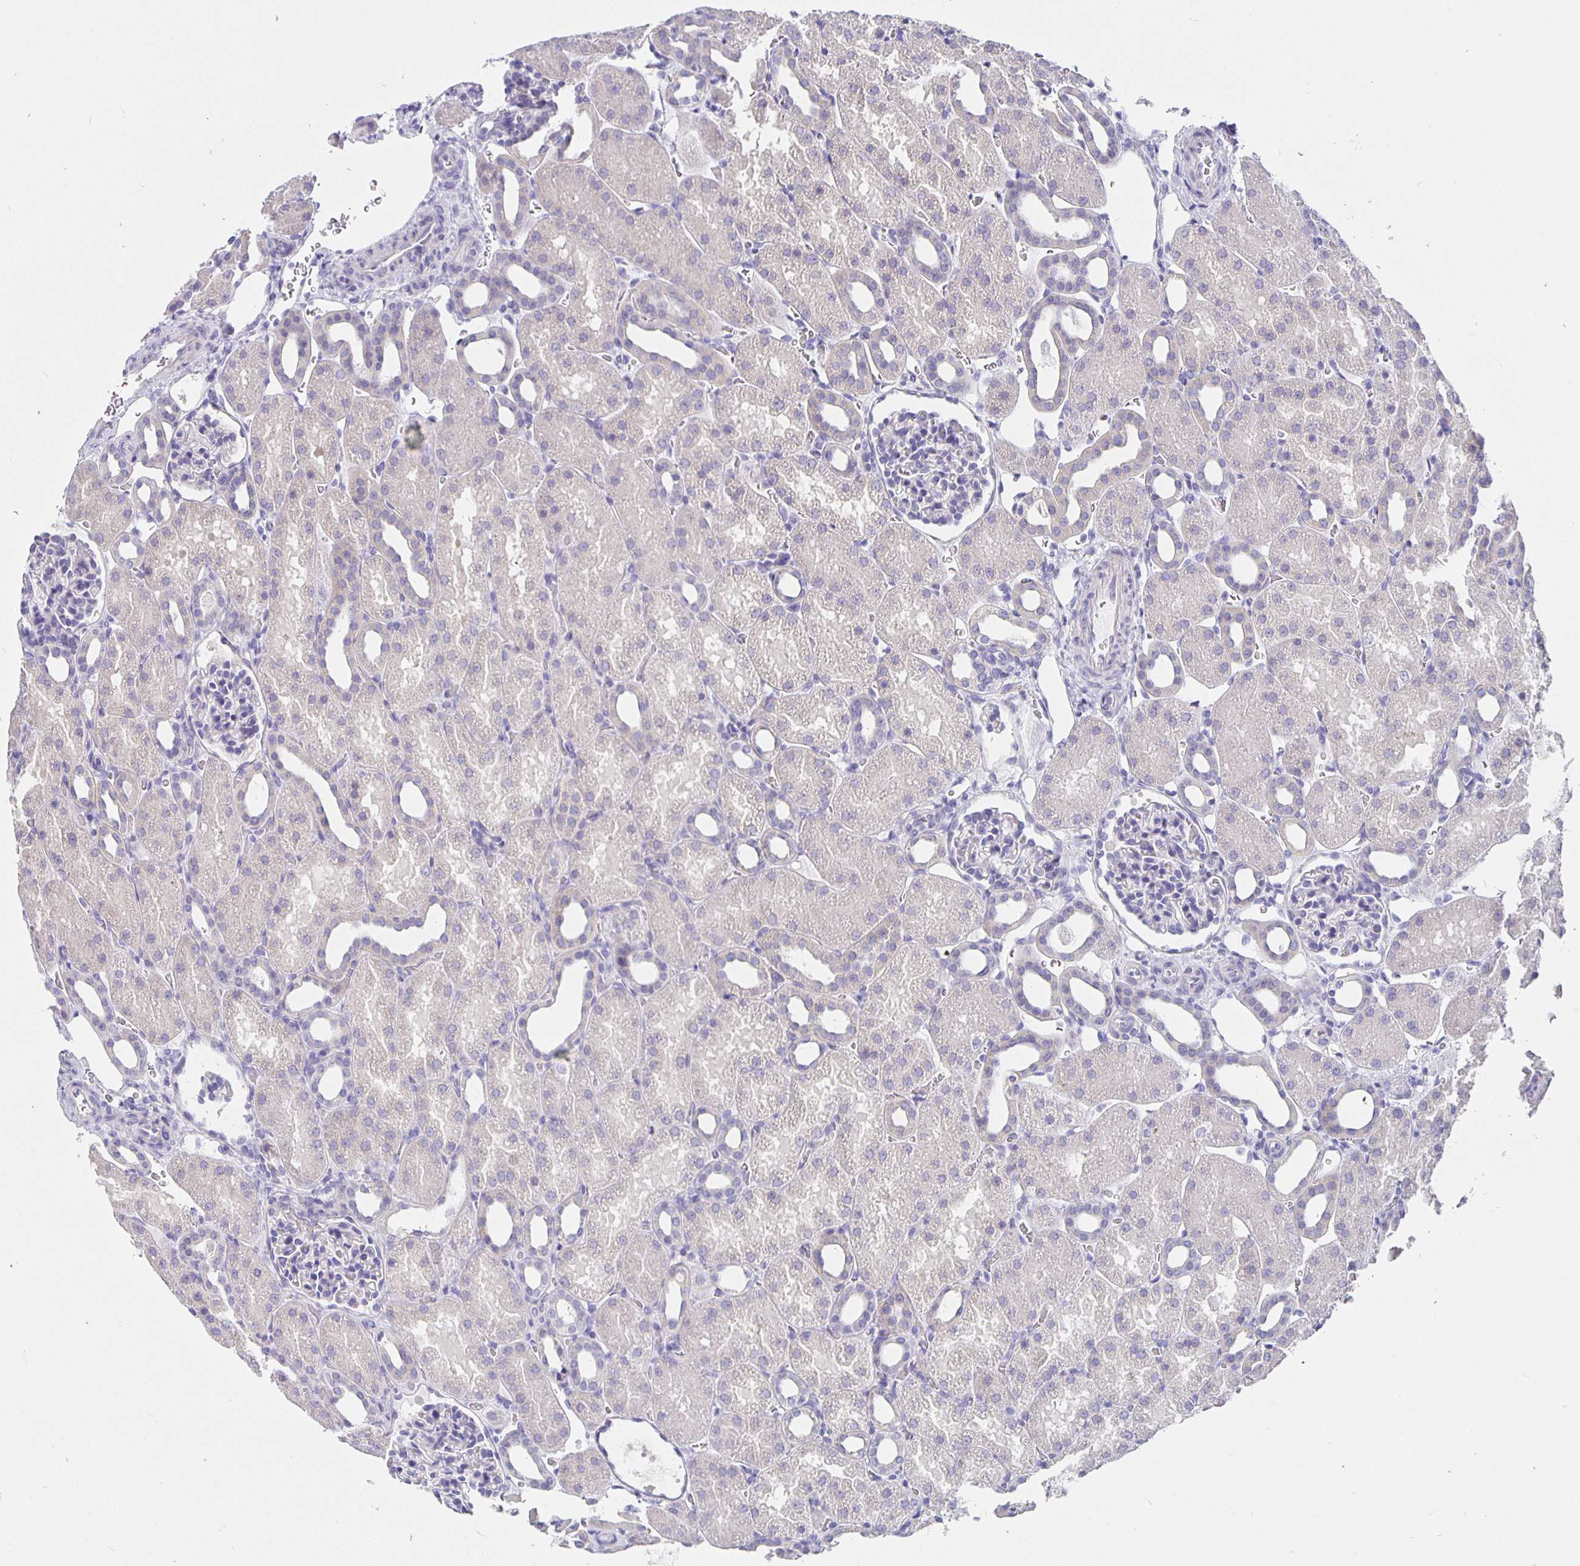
{"staining": {"intensity": "negative", "quantity": "none", "location": "none"}, "tissue": "kidney", "cell_type": "Cells in glomeruli", "image_type": "normal", "snomed": [{"axis": "morphology", "description": "Normal tissue, NOS"}, {"axis": "topography", "description": "Kidney"}], "caption": "A high-resolution histopathology image shows immunohistochemistry (IHC) staining of normal kidney, which shows no significant expression in cells in glomeruli.", "gene": "CFAP74", "patient": {"sex": "male", "age": 2}}